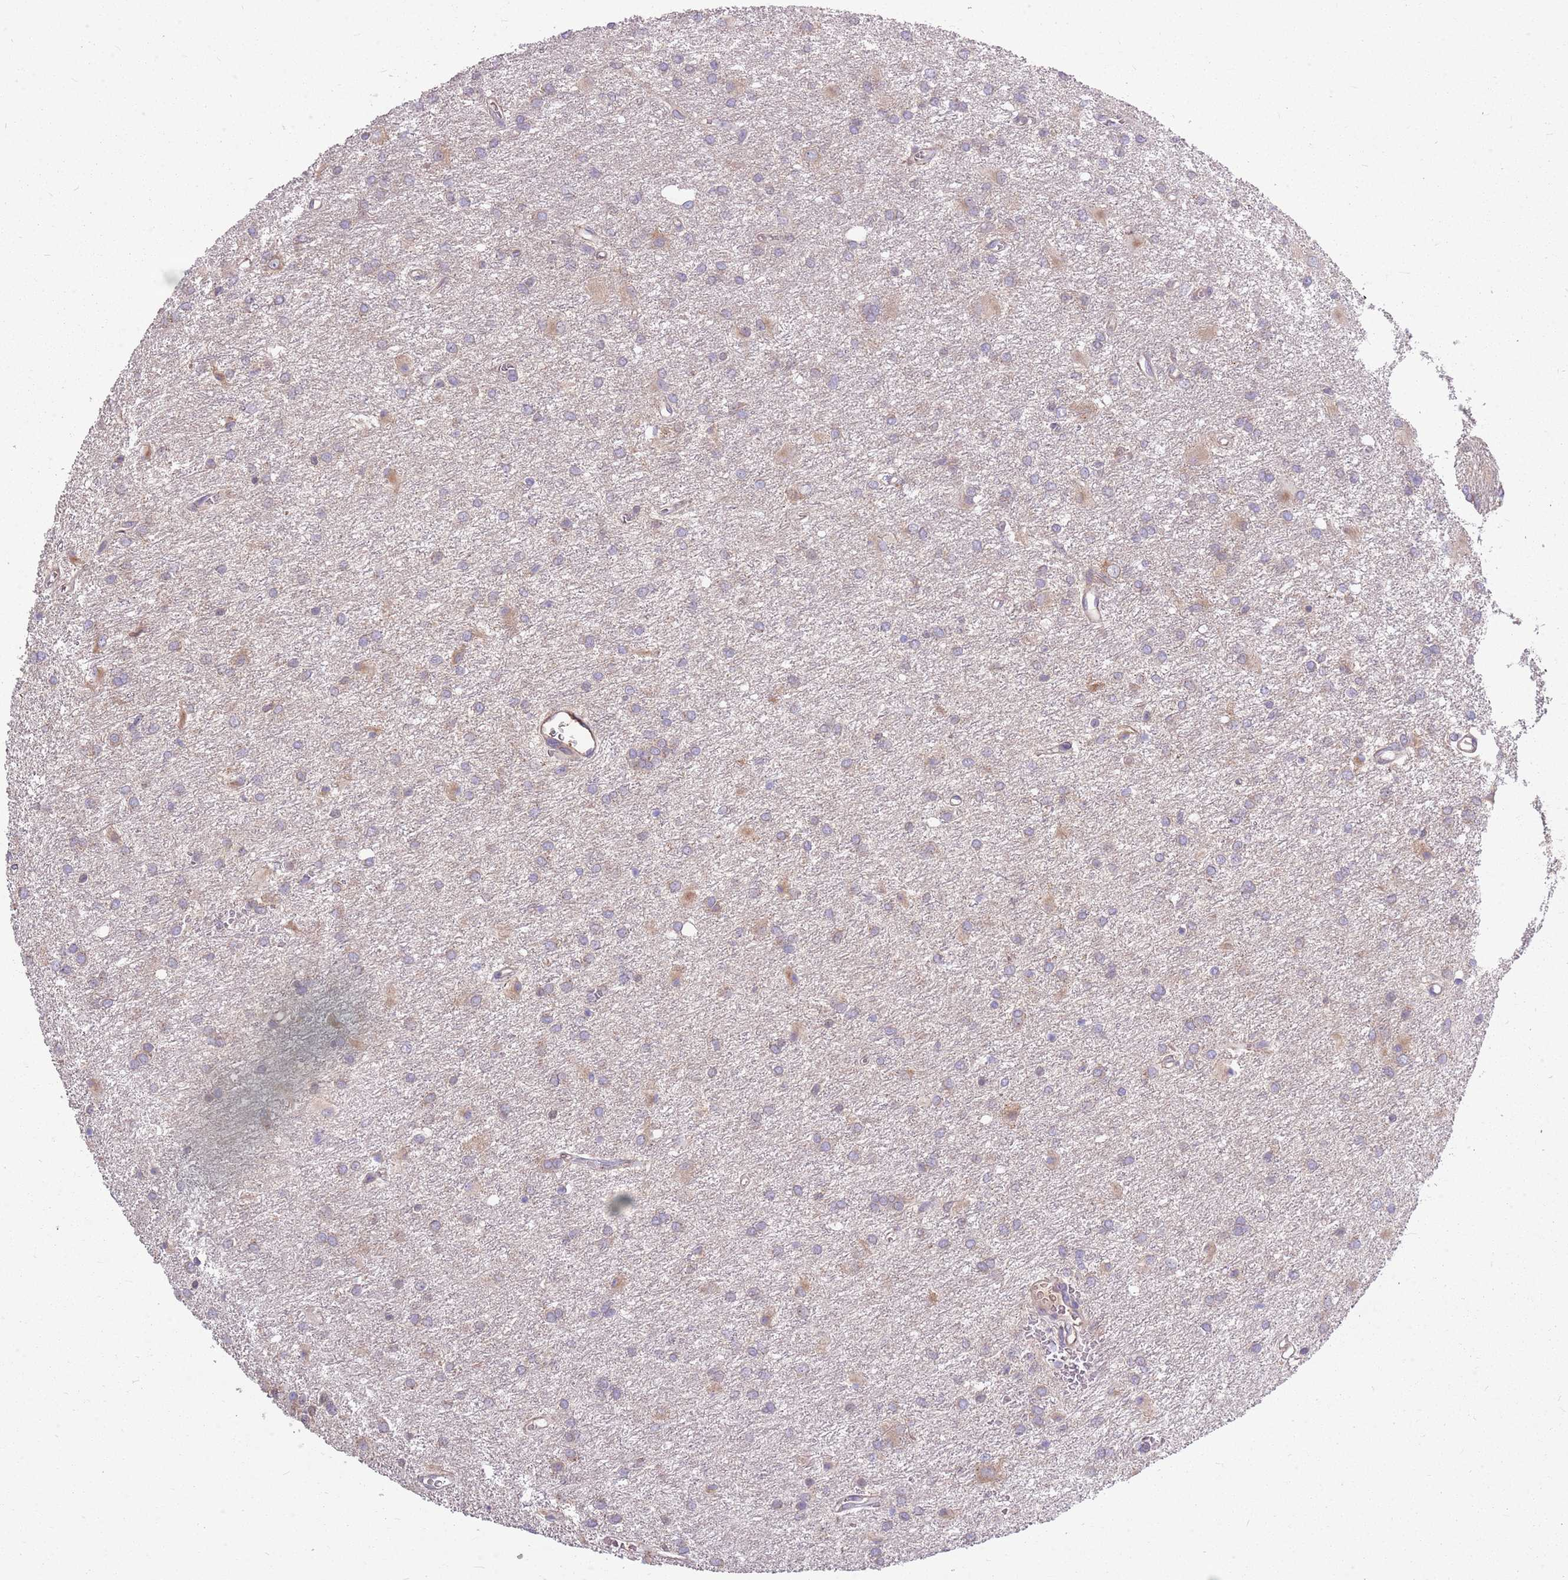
{"staining": {"intensity": "moderate", "quantity": "<25%", "location": "cytoplasmic/membranous"}, "tissue": "glioma", "cell_type": "Tumor cells", "image_type": "cancer", "snomed": [{"axis": "morphology", "description": "Glioma, malignant, High grade"}, {"axis": "topography", "description": "Brain"}], "caption": "Brown immunohistochemical staining in glioma shows moderate cytoplasmic/membranous staining in about <25% of tumor cells. Nuclei are stained in blue.", "gene": "PPP1R27", "patient": {"sex": "female", "age": 50}}